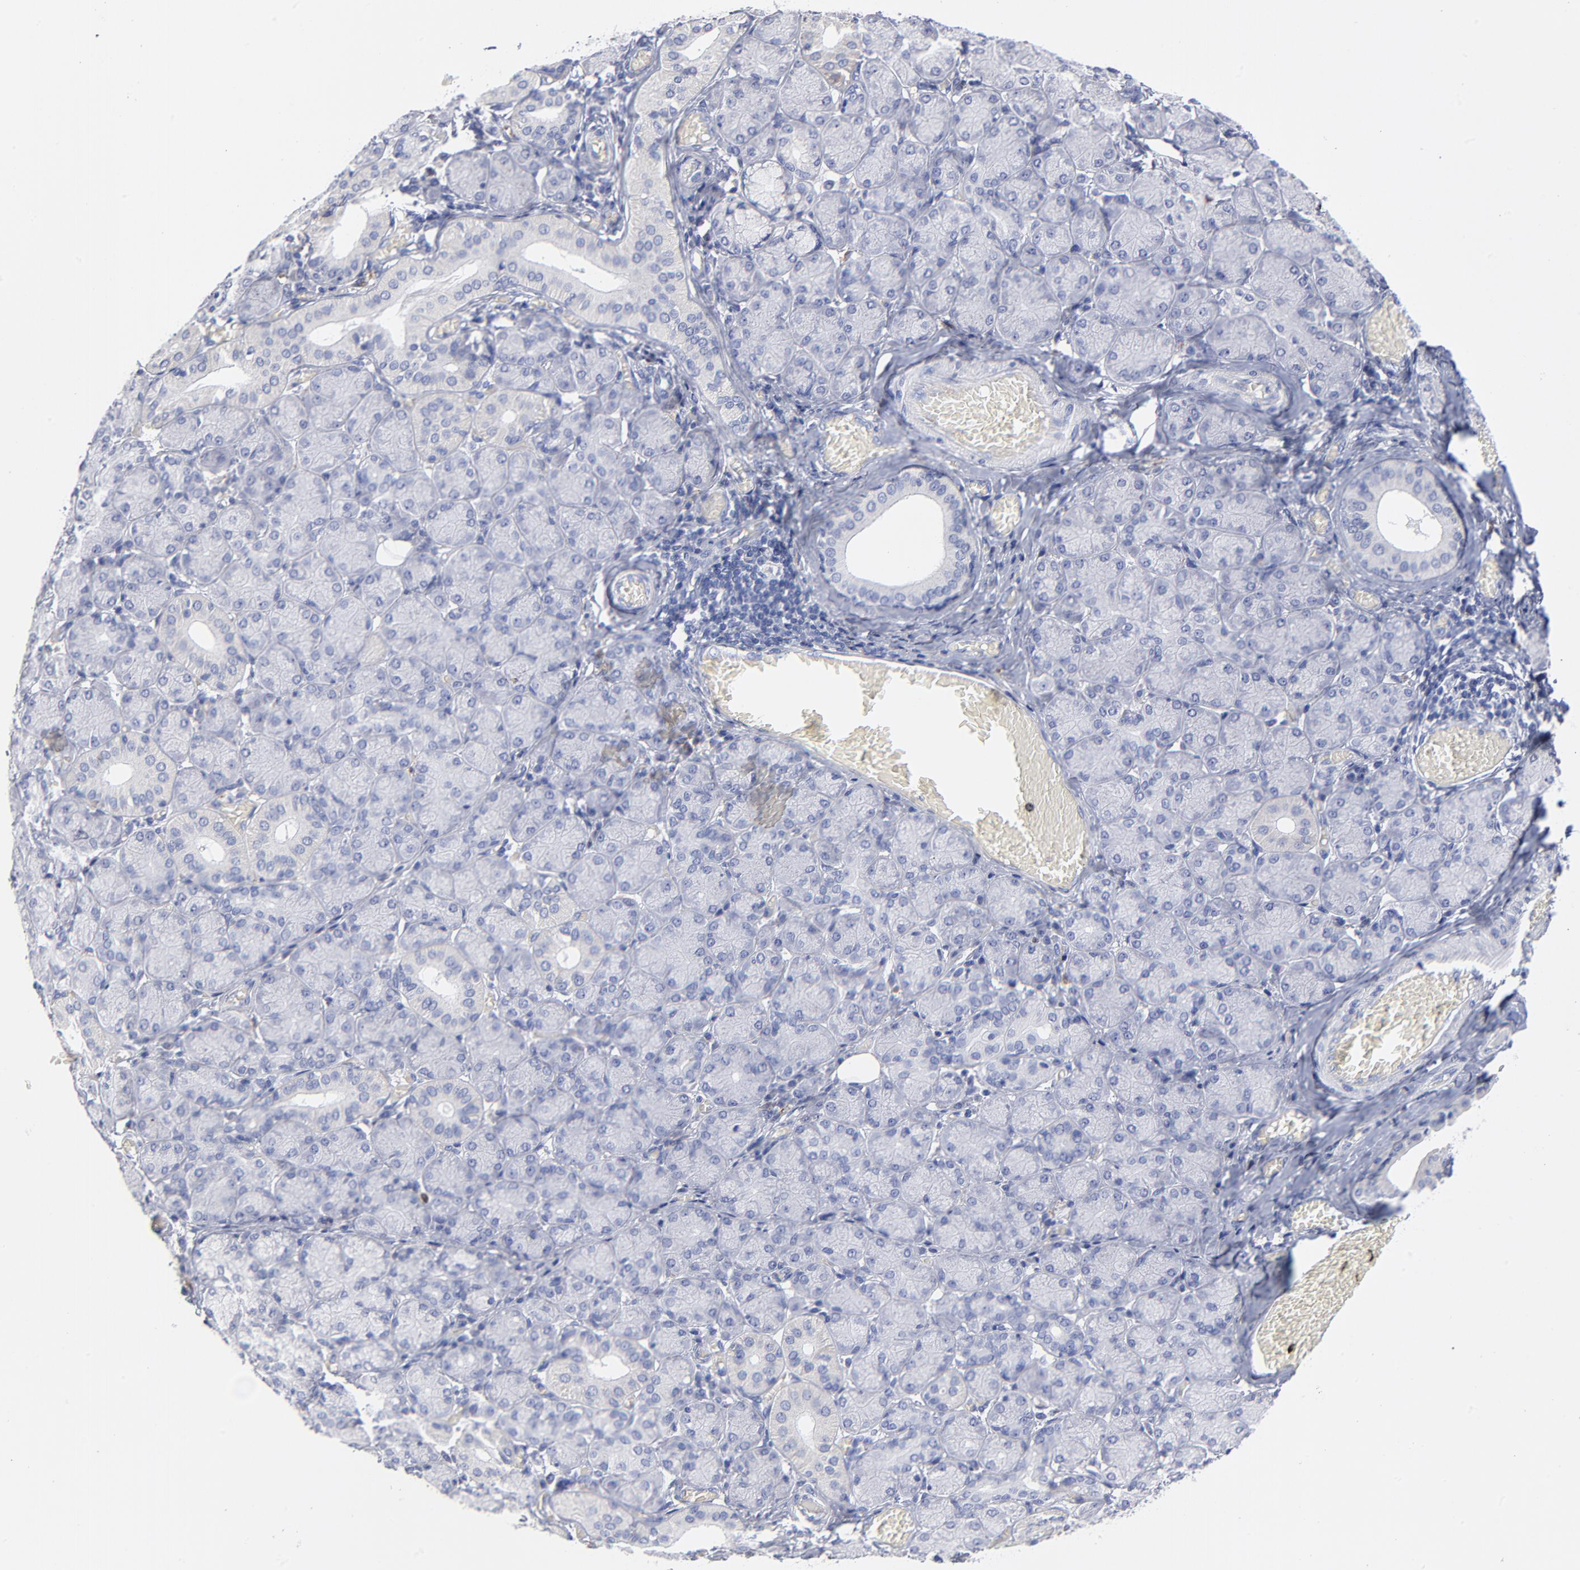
{"staining": {"intensity": "negative", "quantity": "none", "location": "none"}, "tissue": "salivary gland", "cell_type": "Glandular cells", "image_type": "normal", "snomed": [{"axis": "morphology", "description": "Normal tissue, NOS"}, {"axis": "topography", "description": "Salivary gland"}], "caption": "Salivary gland was stained to show a protein in brown. There is no significant staining in glandular cells.", "gene": "PTP4A1", "patient": {"sex": "female", "age": 24}}